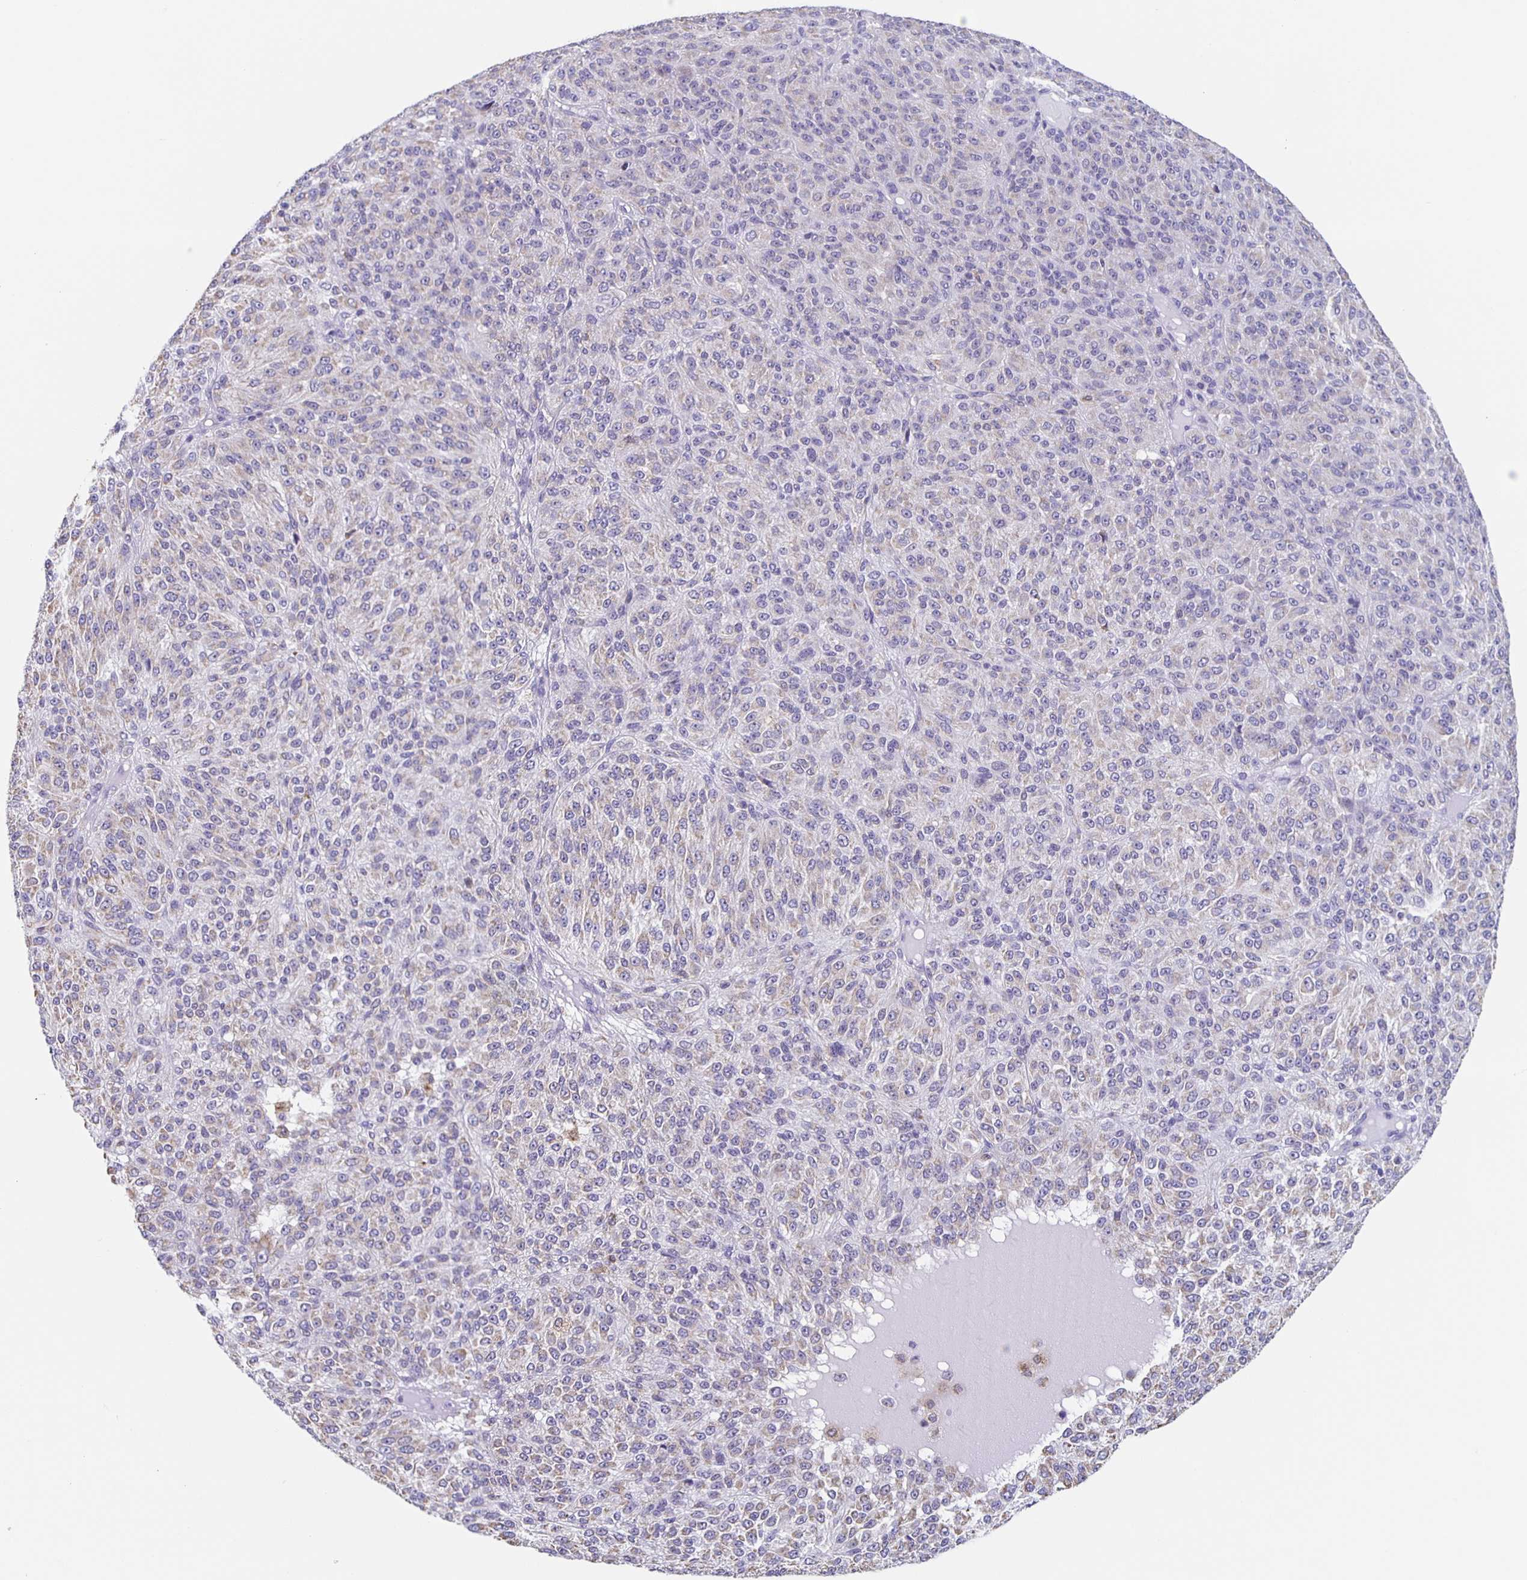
{"staining": {"intensity": "weak", "quantity": "<25%", "location": "cytoplasmic/membranous"}, "tissue": "melanoma", "cell_type": "Tumor cells", "image_type": "cancer", "snomed": [{"axis": "morphology", "description": "Malignant melanoma, Metastatic site"}, {"axis": "topography", "description": "Brain"}], "caption": "Protein analysis of melanoma demonstrates no significant positivity in tumor cells.", "gene": "TPPP", "patient": {"sex": "female", "age": 56}}